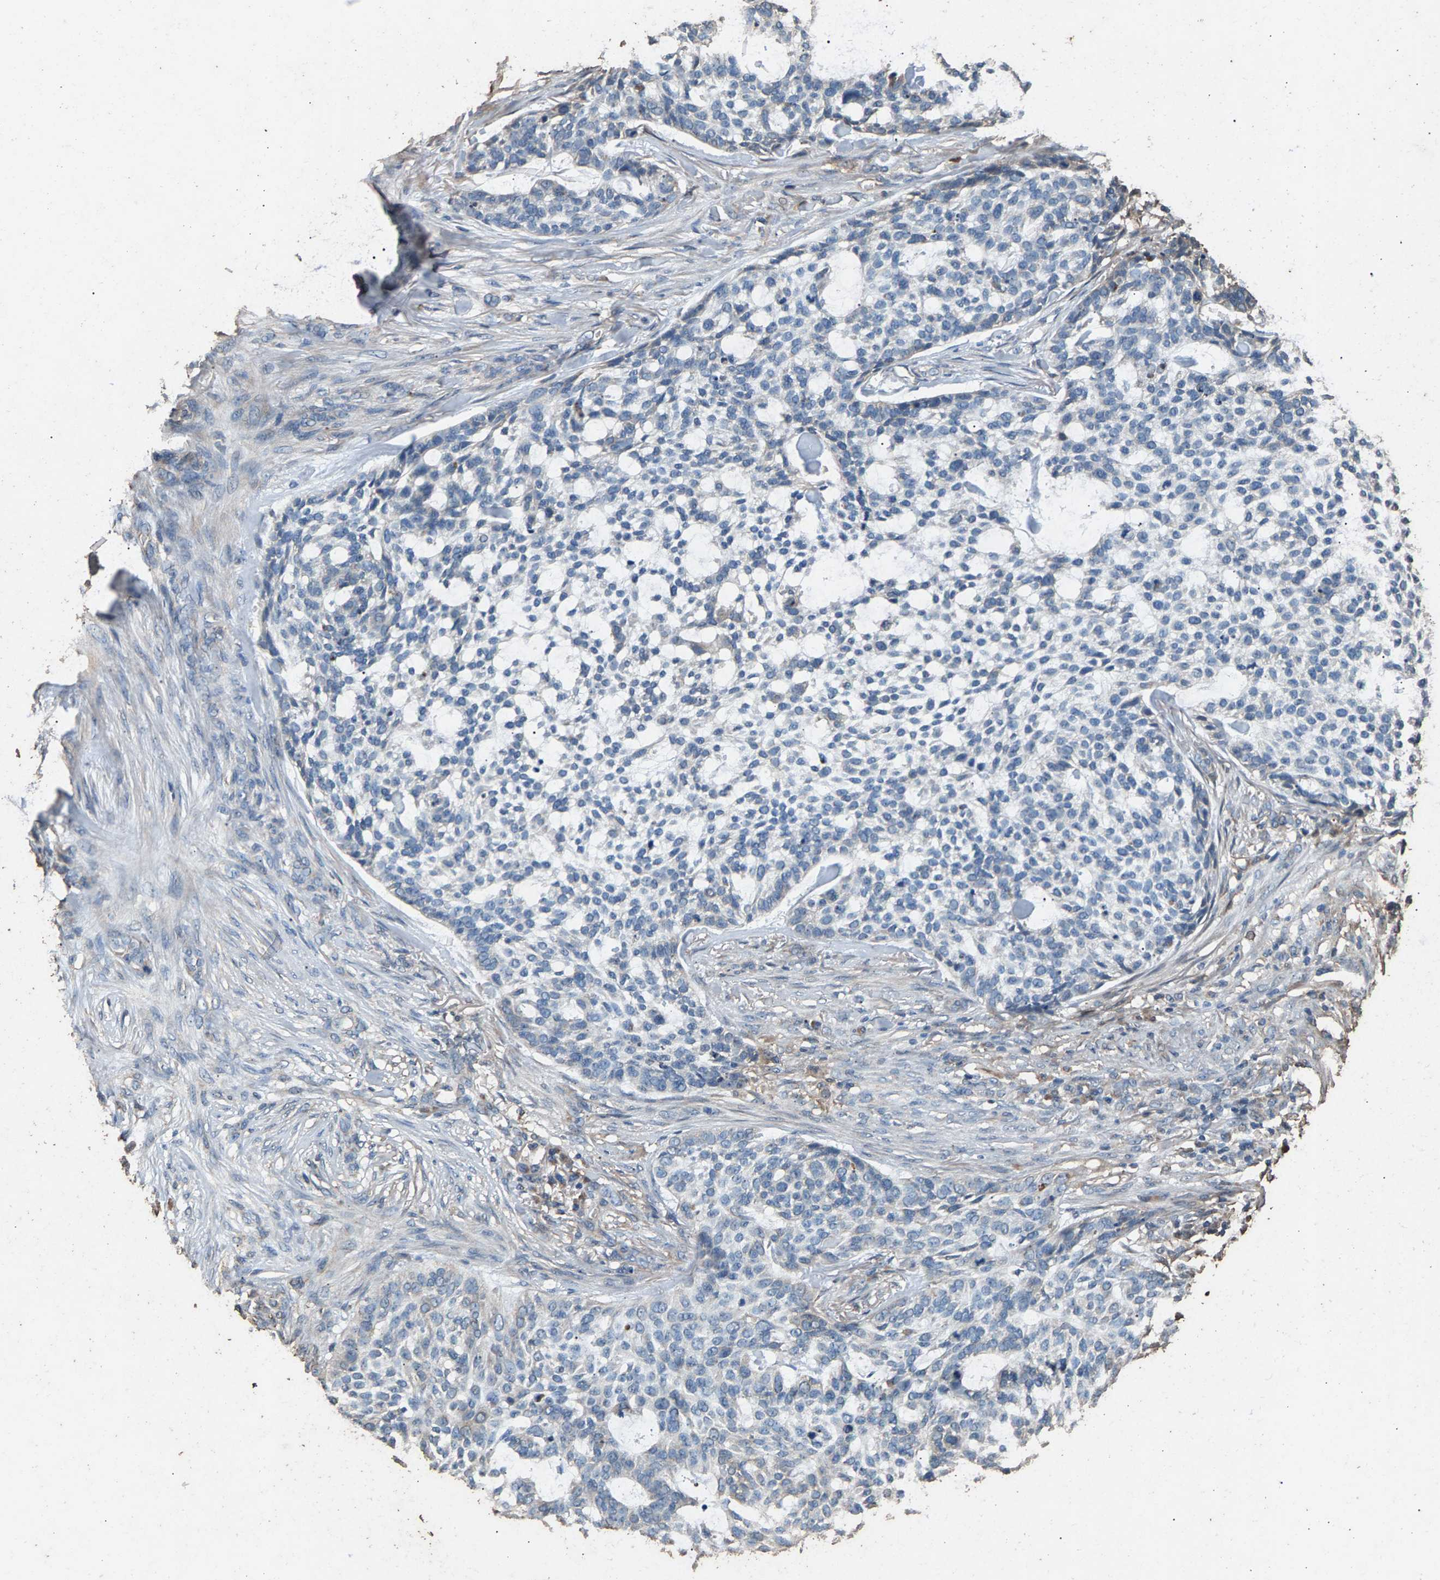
{"staining": {"intensity": "negative", "quantity": "none", "location": "none"}, "tissue": "skin cancer", "cell_type": "Tumor cells", "image_type": "cancer", "snomed": [{"axis": "morphology", "description": "Basal cell carcinoma"}, {"axis": "topography", "description": "Skin"}], "caption": "Immunohistochemistry image of skin cancer stained for a protein (brown), which demonstrates no expression in tumor cells. (Brightfield microscopy of DAB (3,3'-diaminobenzidine) immunohistochemistry at high magnification).", "gene": "MRPL27", "patient": {"sex": "female", "age": 64}}